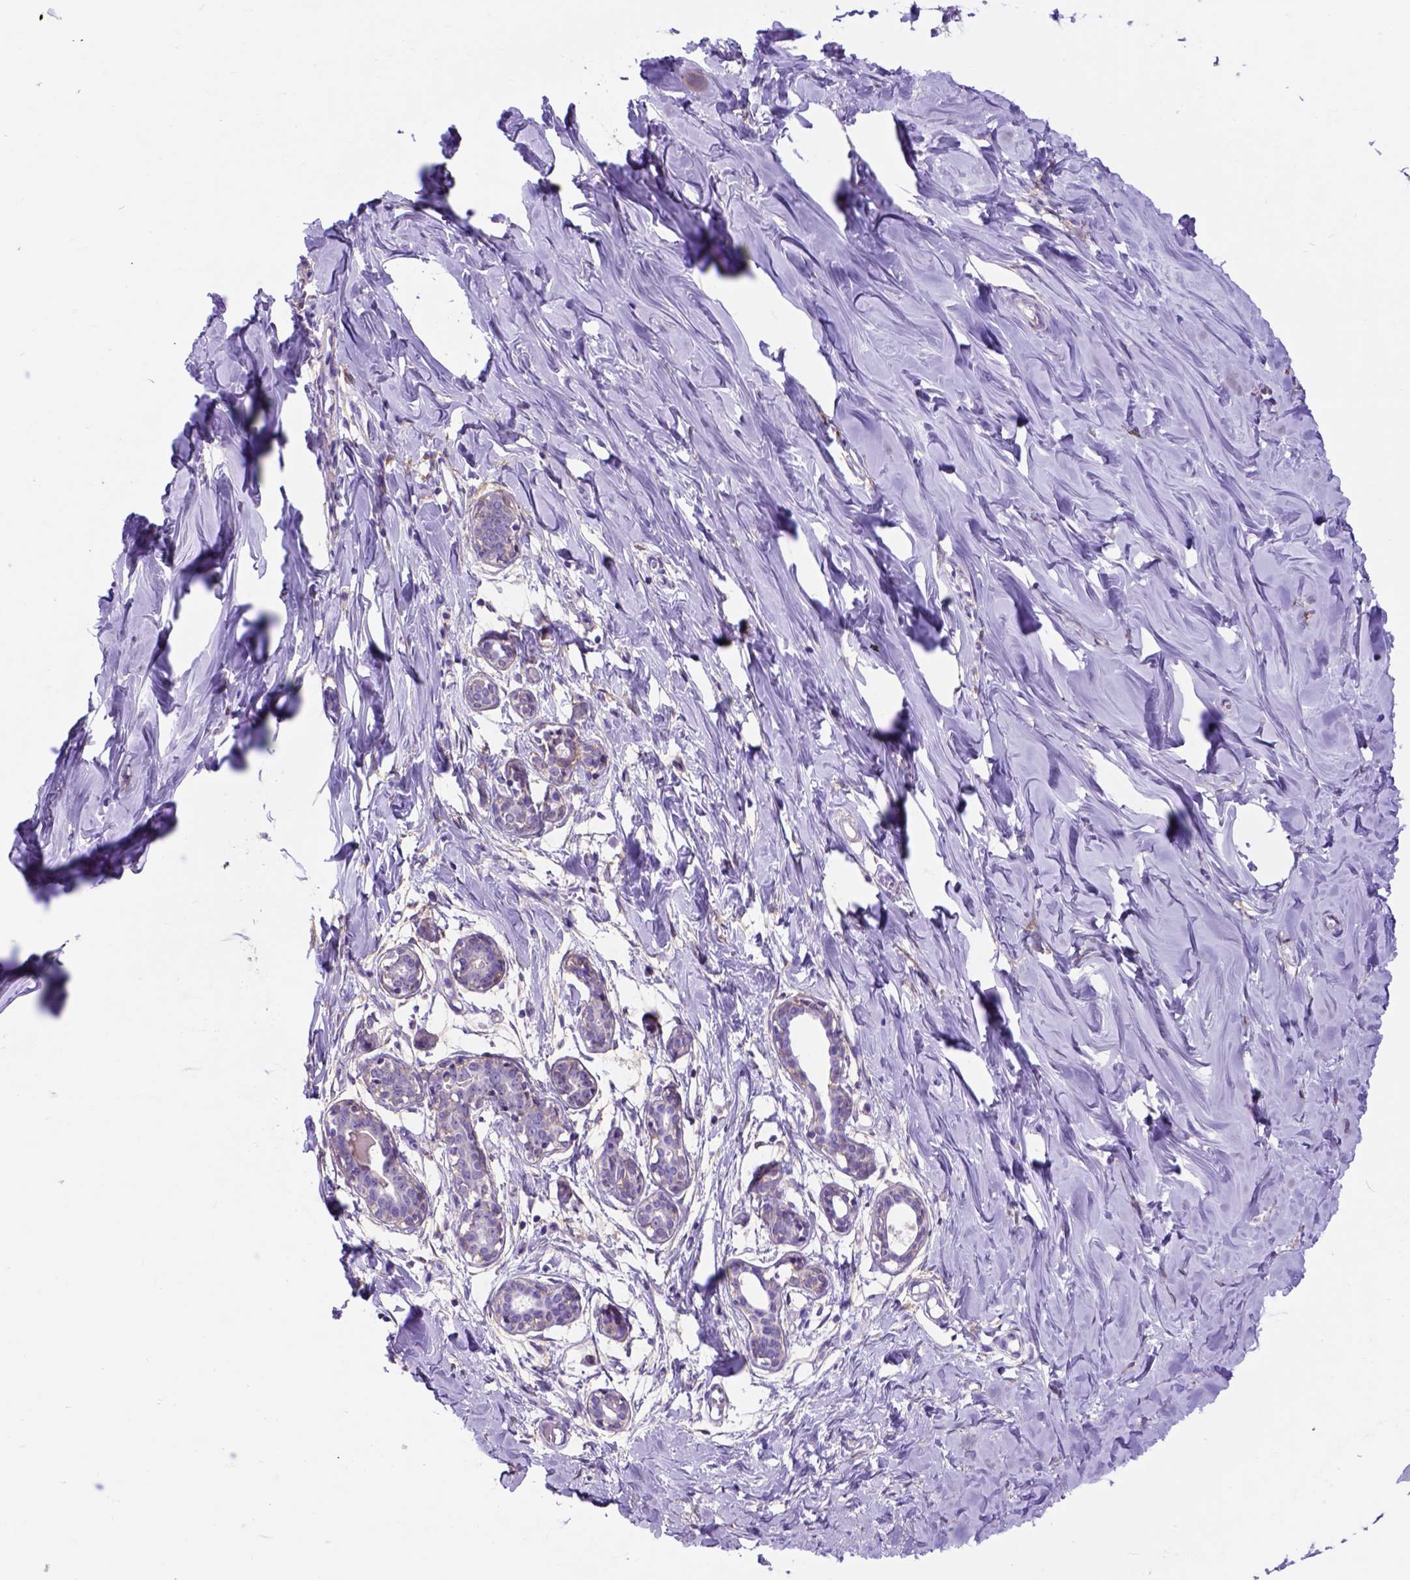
{"staining": {"intensity": "negative", "quantity": "none", "location": "none"}, "tissue": "breast", "cell_type": "Adipocytes", "image_type": "normal", "snomed": [{"axis": "morphology", "description": "Normal tissue, NOS"}, {"axis": "topography", "description": "Breast"}], "caption": "The immunohistochemistry photomicrograph has no significant positivity in adipocytes of breast.", "gene": "EGFR", "patient": {"sex": "female", "age": 27}}